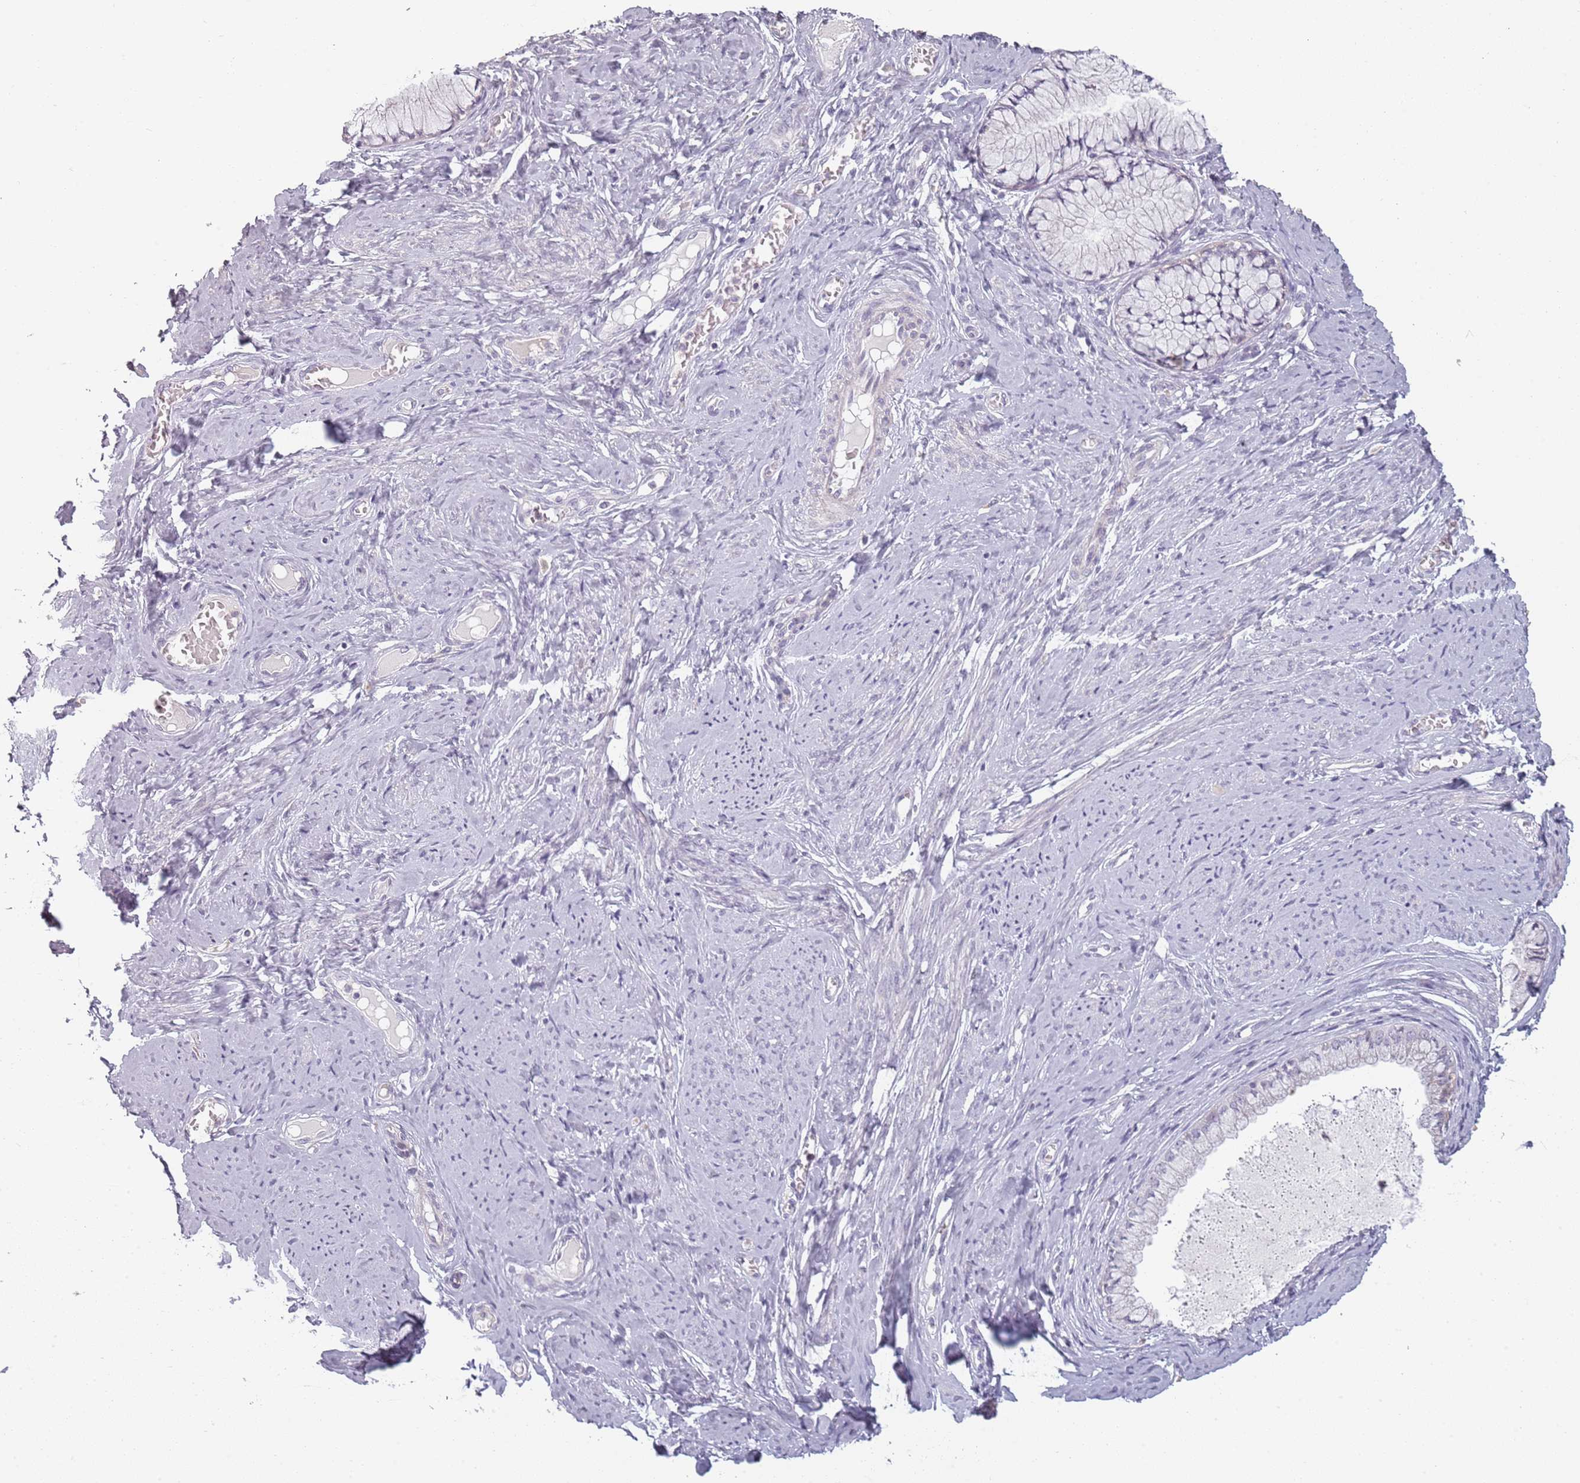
{"staining": {"intensity": "negative", "quantity": "none", "location": "none"}, "tissue": "cervix", "cell_type": "Glandular cells", "image_type": "normal", "snomed": [{"axis": "morphology", "description": "Normal tissue, NOS"}, {"axis": "topography", "description": "Cervix"}], "caption": "Benign cervix was stained to show a protein in brown. There is no significant expression in glandular cells. (DAB (3,3'-diaminobenzidine) immunohistochemistry, high magnification).", "gene": "CC2D2B", "patient": {"sex": "female", "age": 42}}